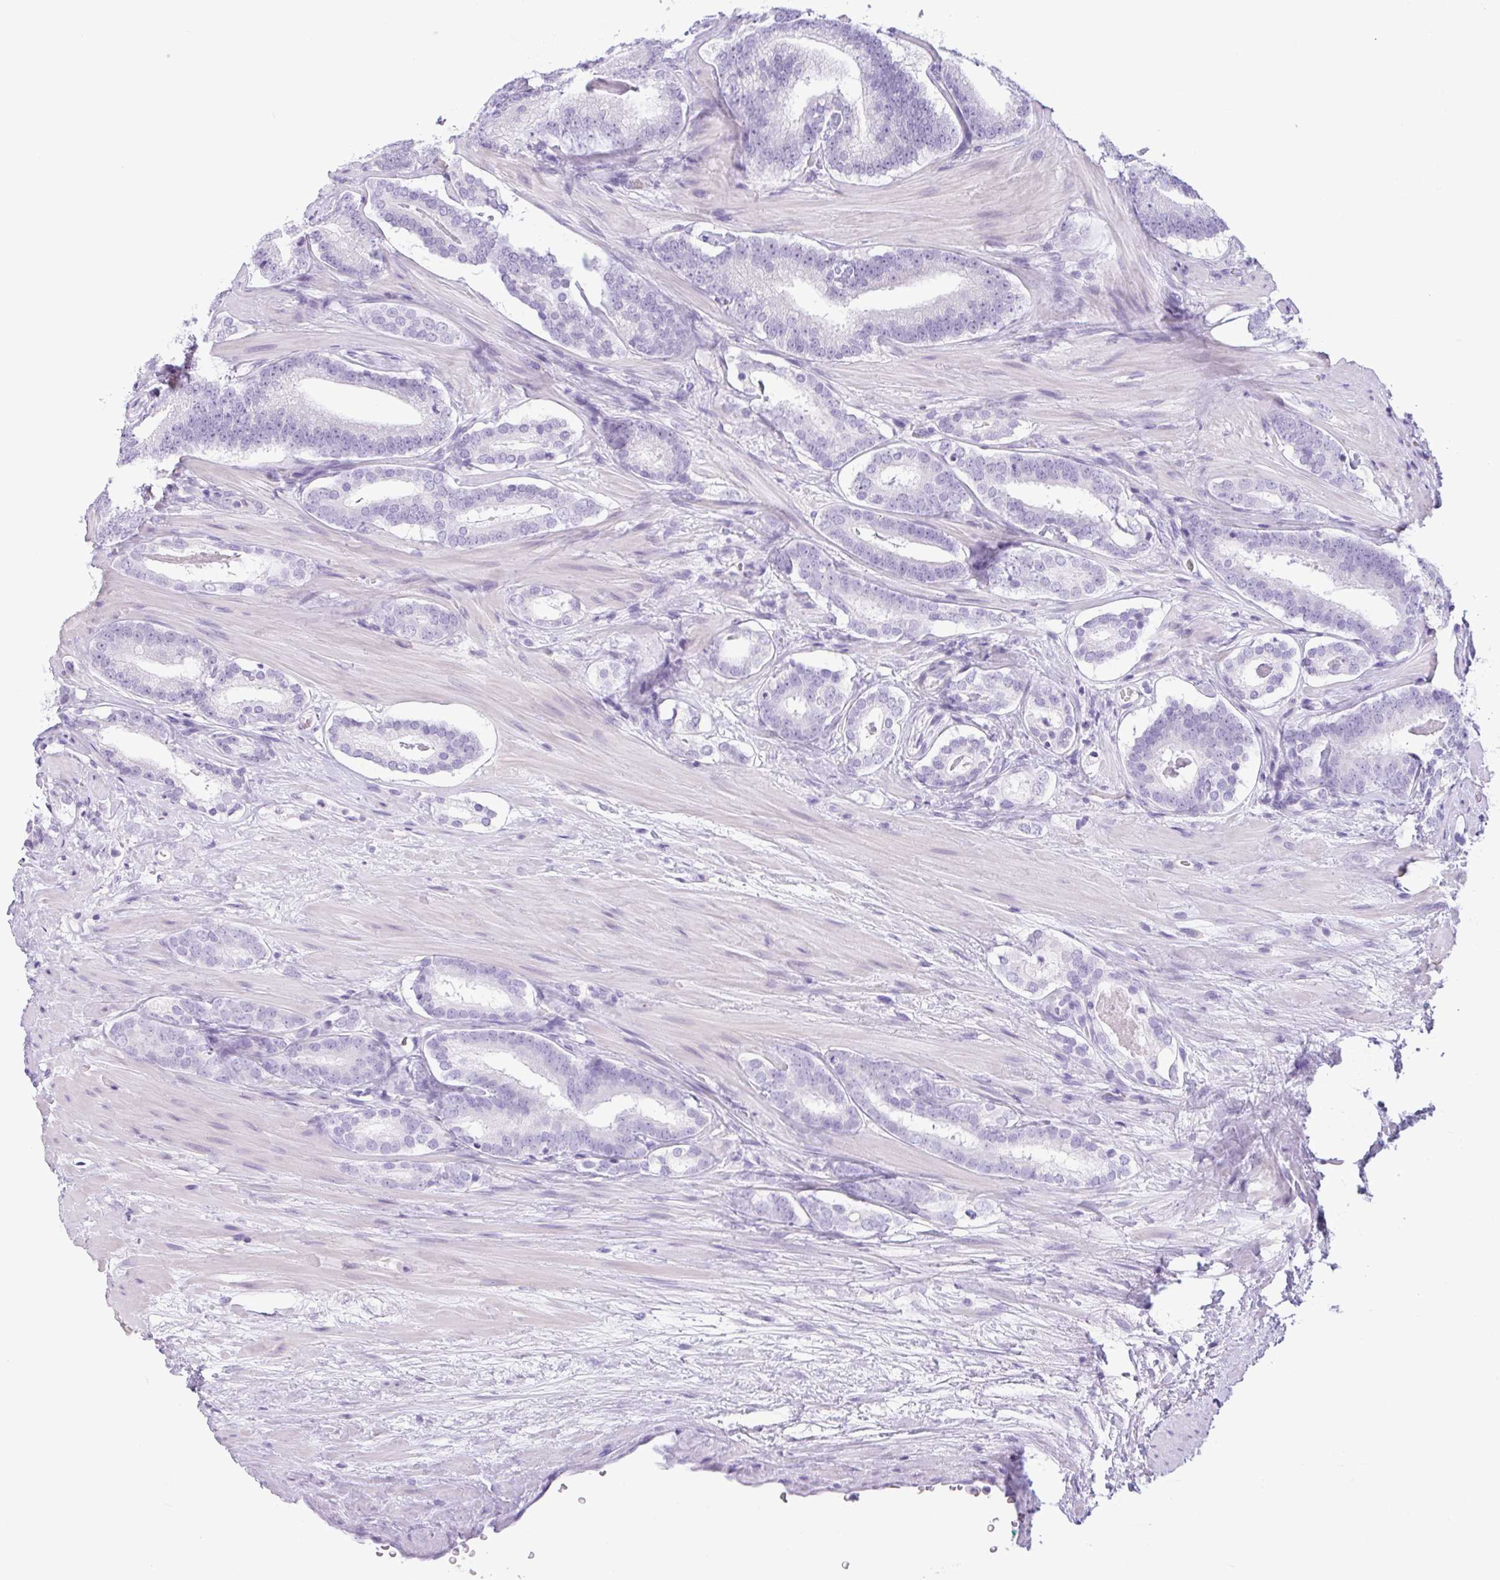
{"staining": {"intensity": "negative", "quantity": "none", "location": "none"}, "tissue": "prostate cancer", "cell_type": "Tumor cells", "image_type": "cancer", "snomed": [{"axis": "morphology", "description": "Adenocarcinoma, High grade"}, {"axis": "topography", "description": "Prostate"}], "caption": "DAB (3,3'-diaminobenzidine) immunohistochemical staining of adenocarcinoma (high-grade) (prostate) shows no significant positivity in tumor cells.", "gene": "CTSE", "patient": {"sex": "male", "age": 55}}